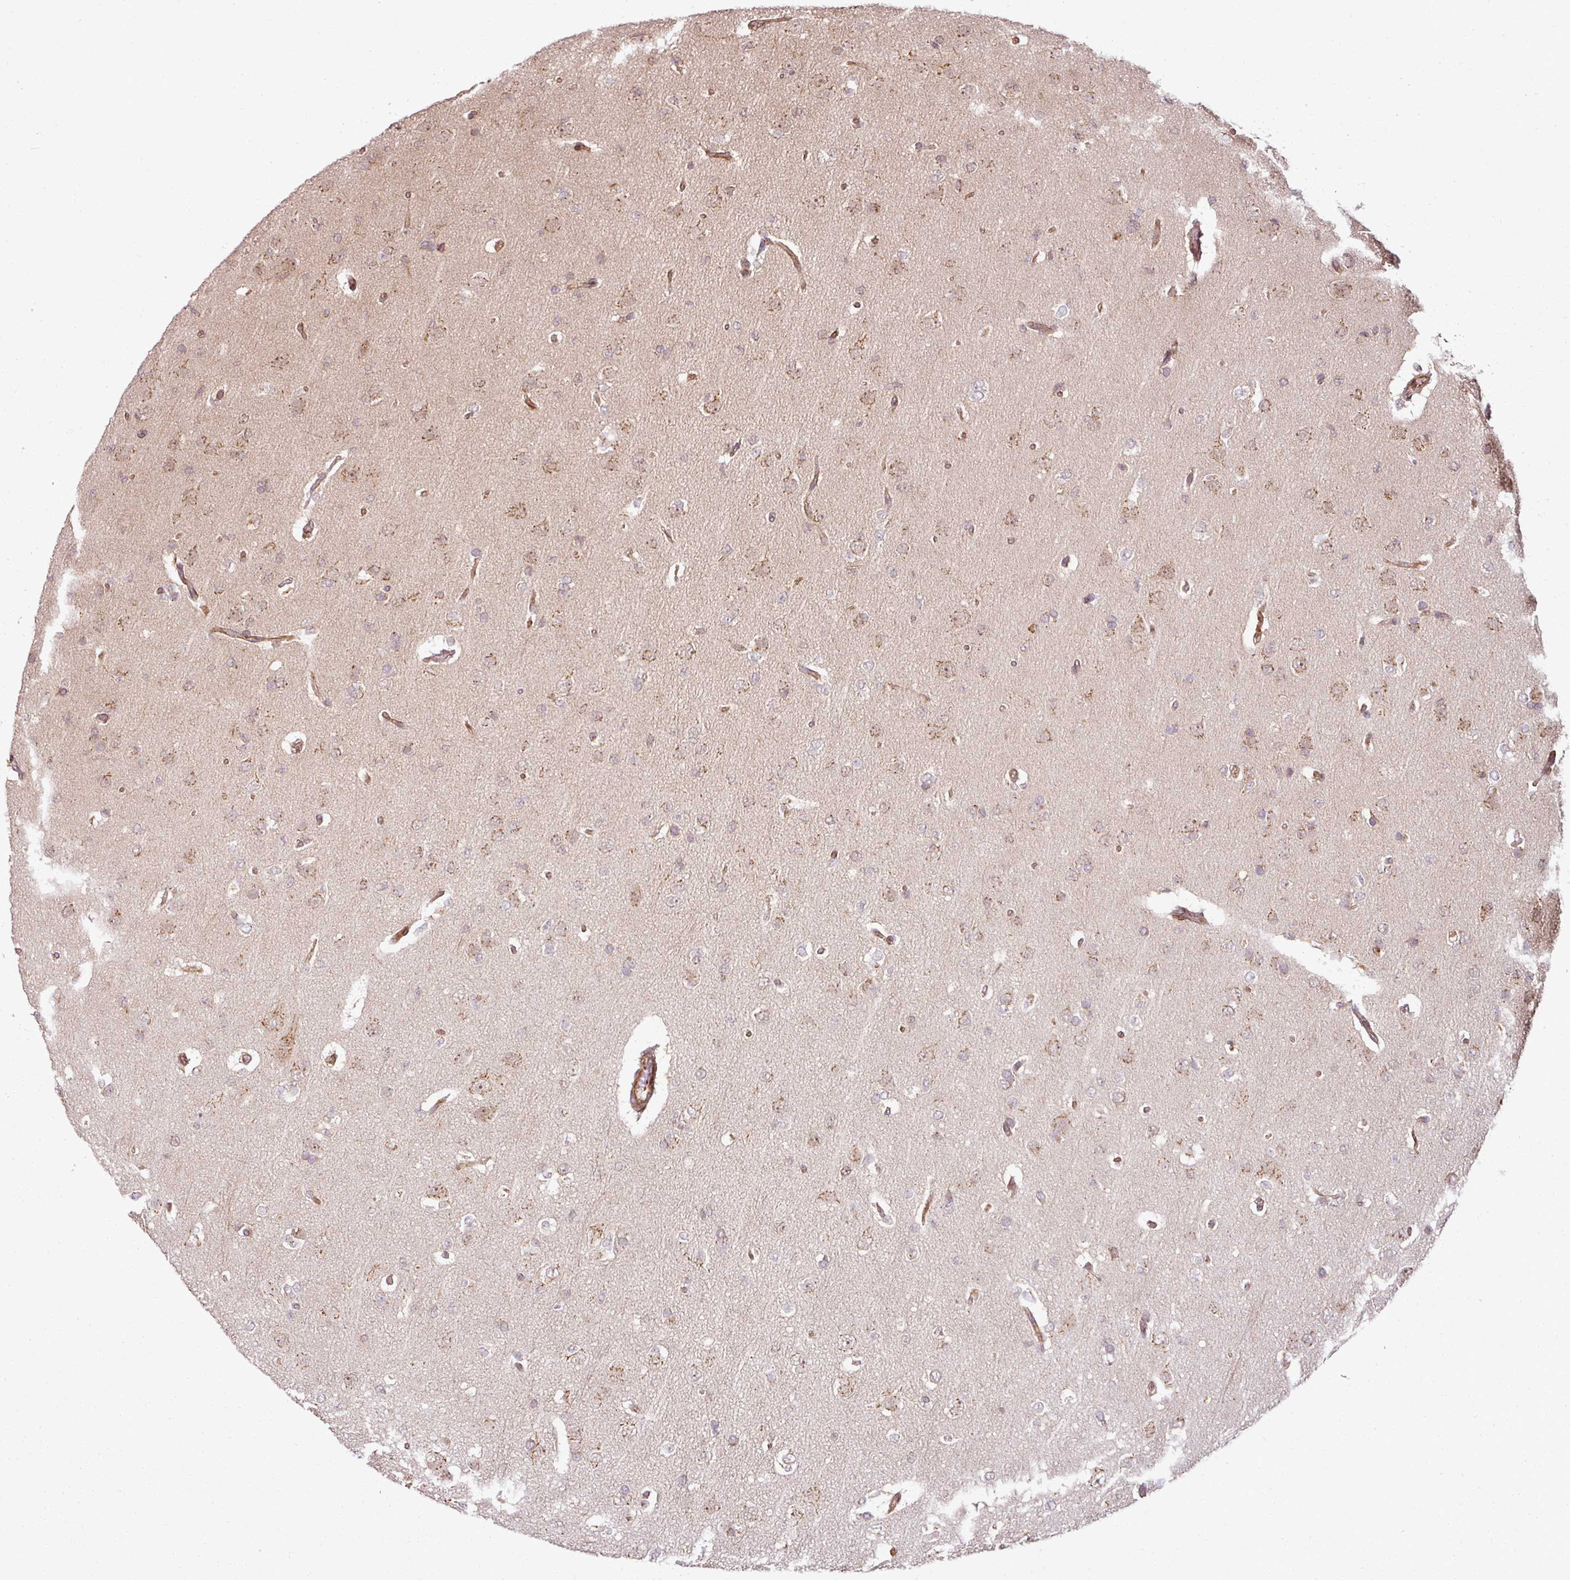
{"staining": {"intensity": "moderate", "quantity": ">75%", "location": "cytoplasmic/membranous"}, "tissue": "glioma", "cell_type": "Tumor cells", "image_type": "cancer", "snomed": [{"axis": "morphology", "description": "Glioma, malignant, Low grade"}, {"axis": "topography", "description": "Brain"}], "caption": "Glioma stained with DAB immunohistochemistry (IHC) demonstrates medium levels of moderate cytoplasmic/membranous expression in about >75% of tumor cells.", "gene": "ATAT1", "patient": {"sex": "female", "age": 33}}